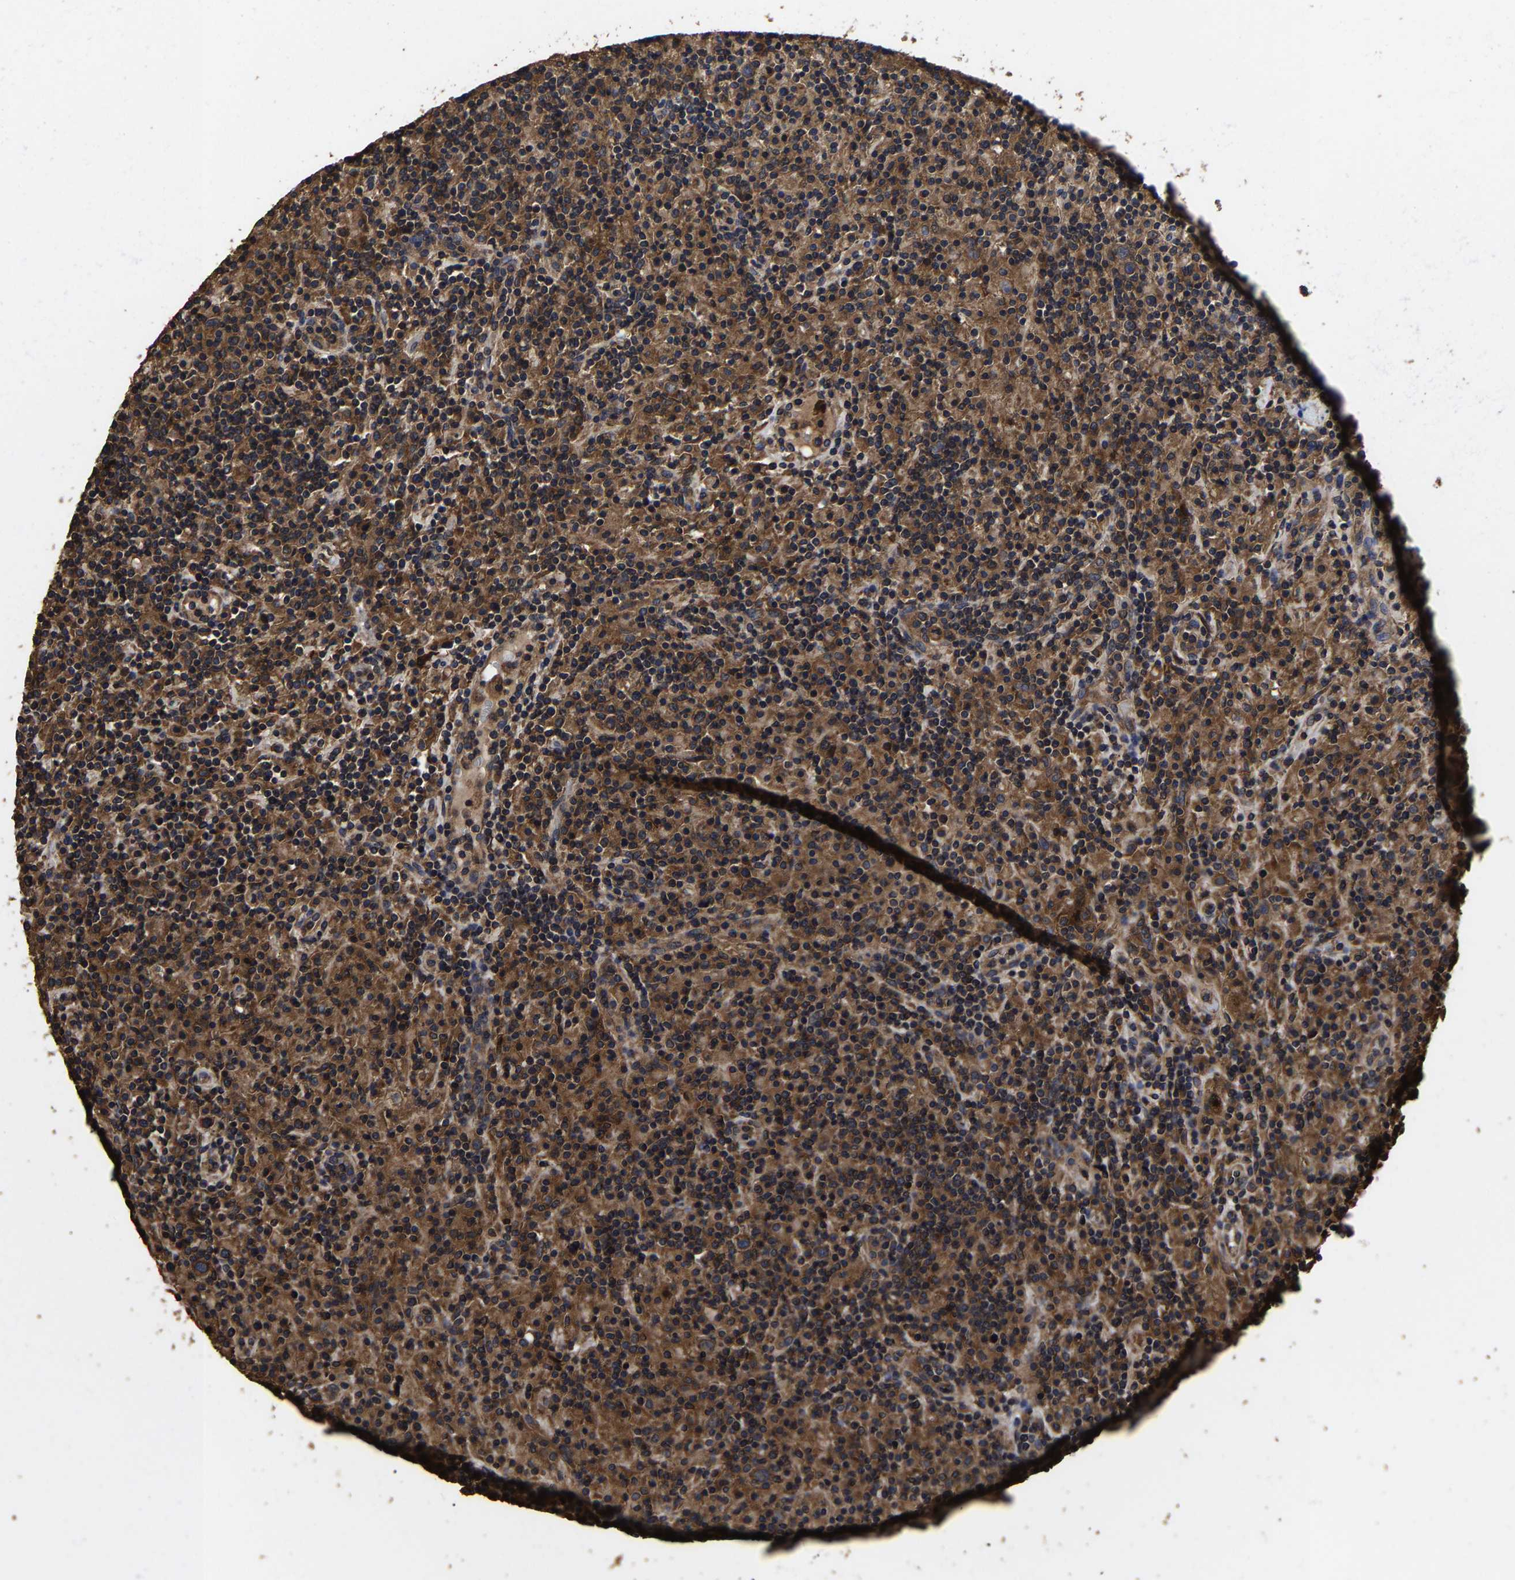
{"staining": {"intensity": "moderate", "quantity": ">75%", "location": "cytoplasmic/membranous"}, "tissue": "lymphoma", "cell_type": "Tumor cells", "image_type": "cancer", "snomed": [{"axis": "morphology", "description": "Hodgkin's disease, NOS"}, {"axis": "topography", "description": "Lymph node"}], "caption": "Immunohistochemical staining of lymphoma shows medium levels of moderate cytoplasmic/membranous protein expression in approximately >75% of tumor cells.", "gene": "ITCH", "patient": {"sex": "male", "age": 70}}